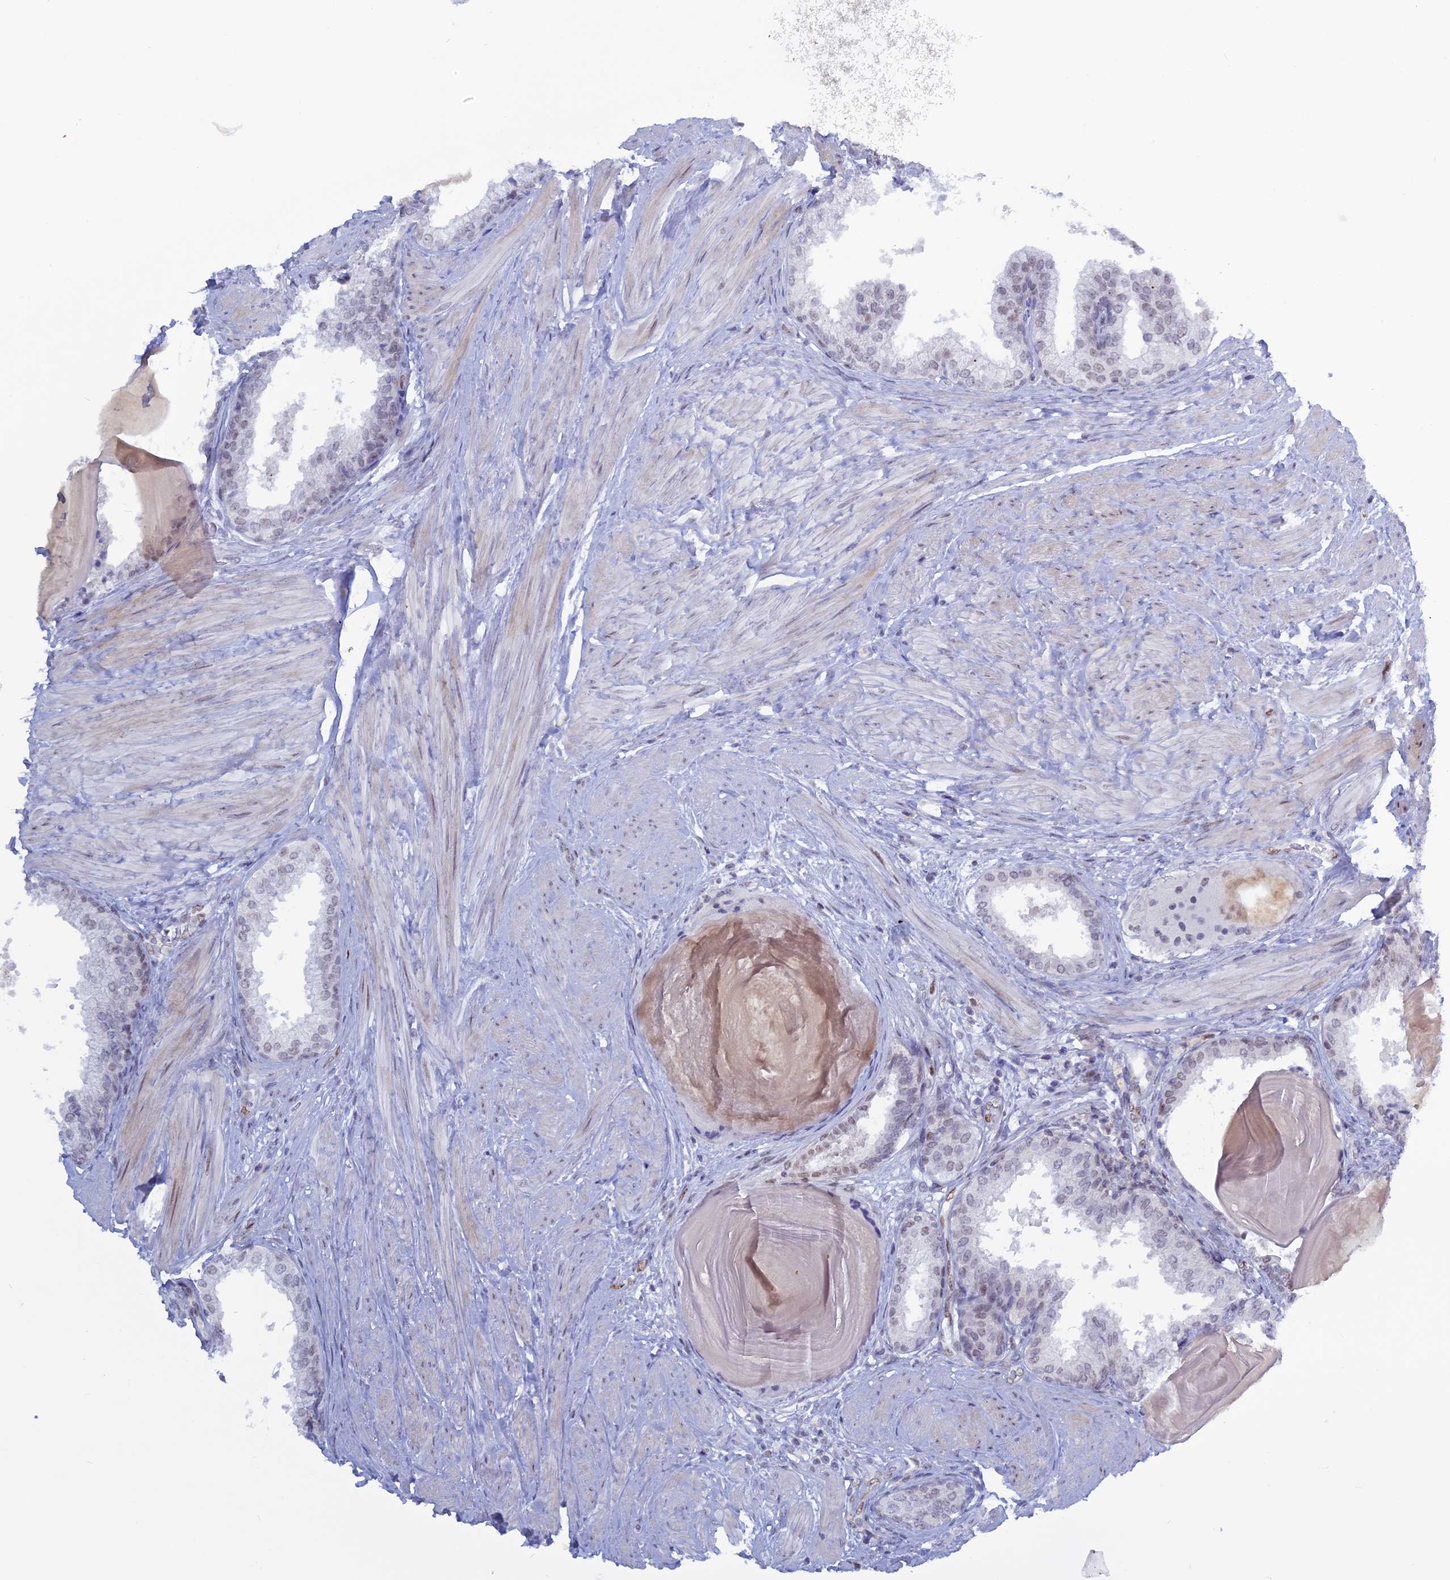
{"staining": {"intensity": "weak", "quantity": "<25%", "location": "nuclear"}, "tissue": "prostate", "cell_type": "Glandular cells", "image_type": "normal", "snomed": [{"axis": "morphology", "description": "Normal tissue, NOS"}, {"axis": "topography", "description": "Prostate"}], "caption": "Micrograph shows no significant protein positivity in glandular cells of benign prostate.", "gene": "NOL4L", "patient": {"sex": "male", "age": 48}}